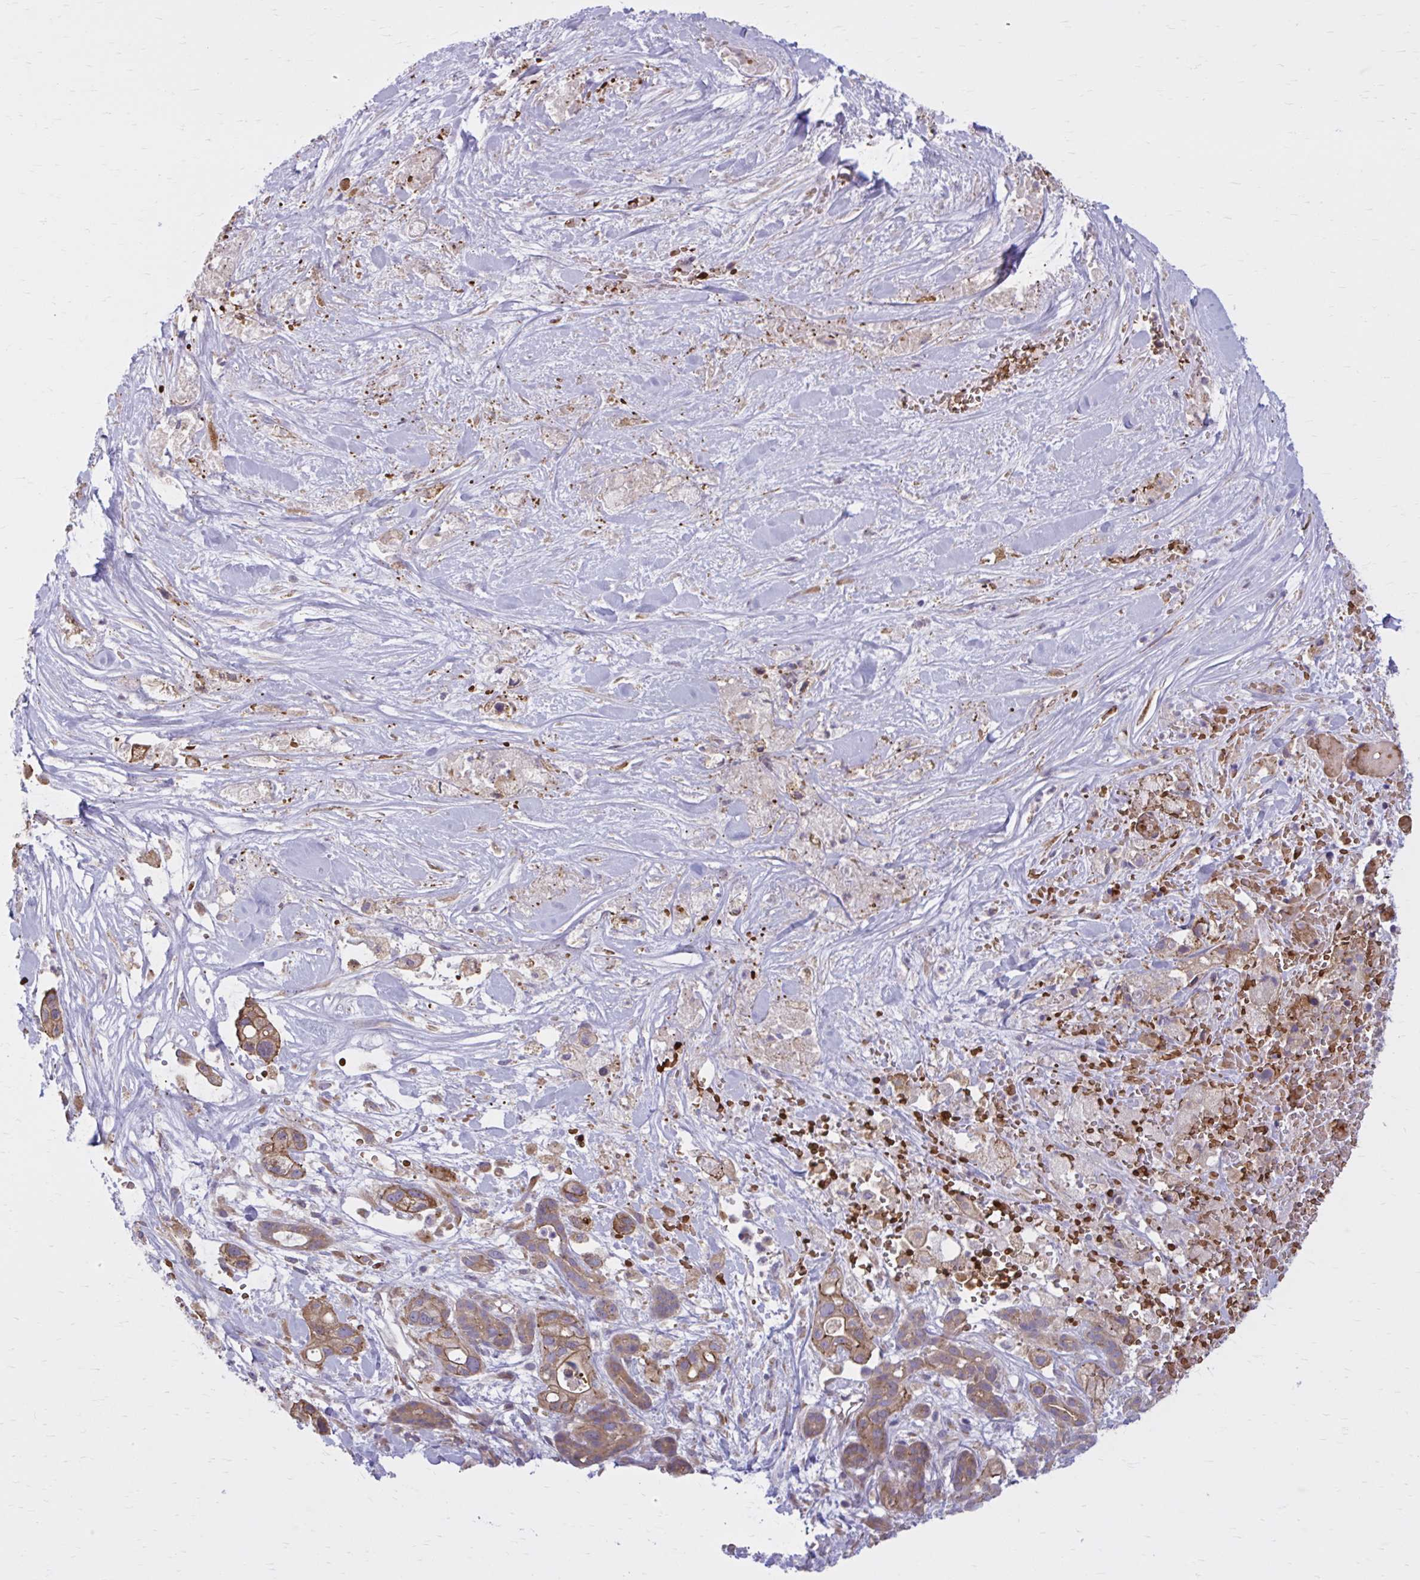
{"staining": {"intensity": "moderate", "quantity": ">75%", "location": "cytoplasmic/membranous"}, "tissue": "pancreatic cancer", "cell_type": "Tumor cells", "image_type": "cancer", "snomed": [{"axis": "morphology", "description": "Adenocarcinoma, NOS"}, {"axis": "topography", "description": "Pancreas"}], "caption": "Adenocarcinoma (pancreatic) was stained to show a protein in brown. There is medium levels of moderate cytoplasmic/membranous staining in about >75% of tumor cells.", "gene": "SNF8", "patient": {"sex": "male", "age": 44}}